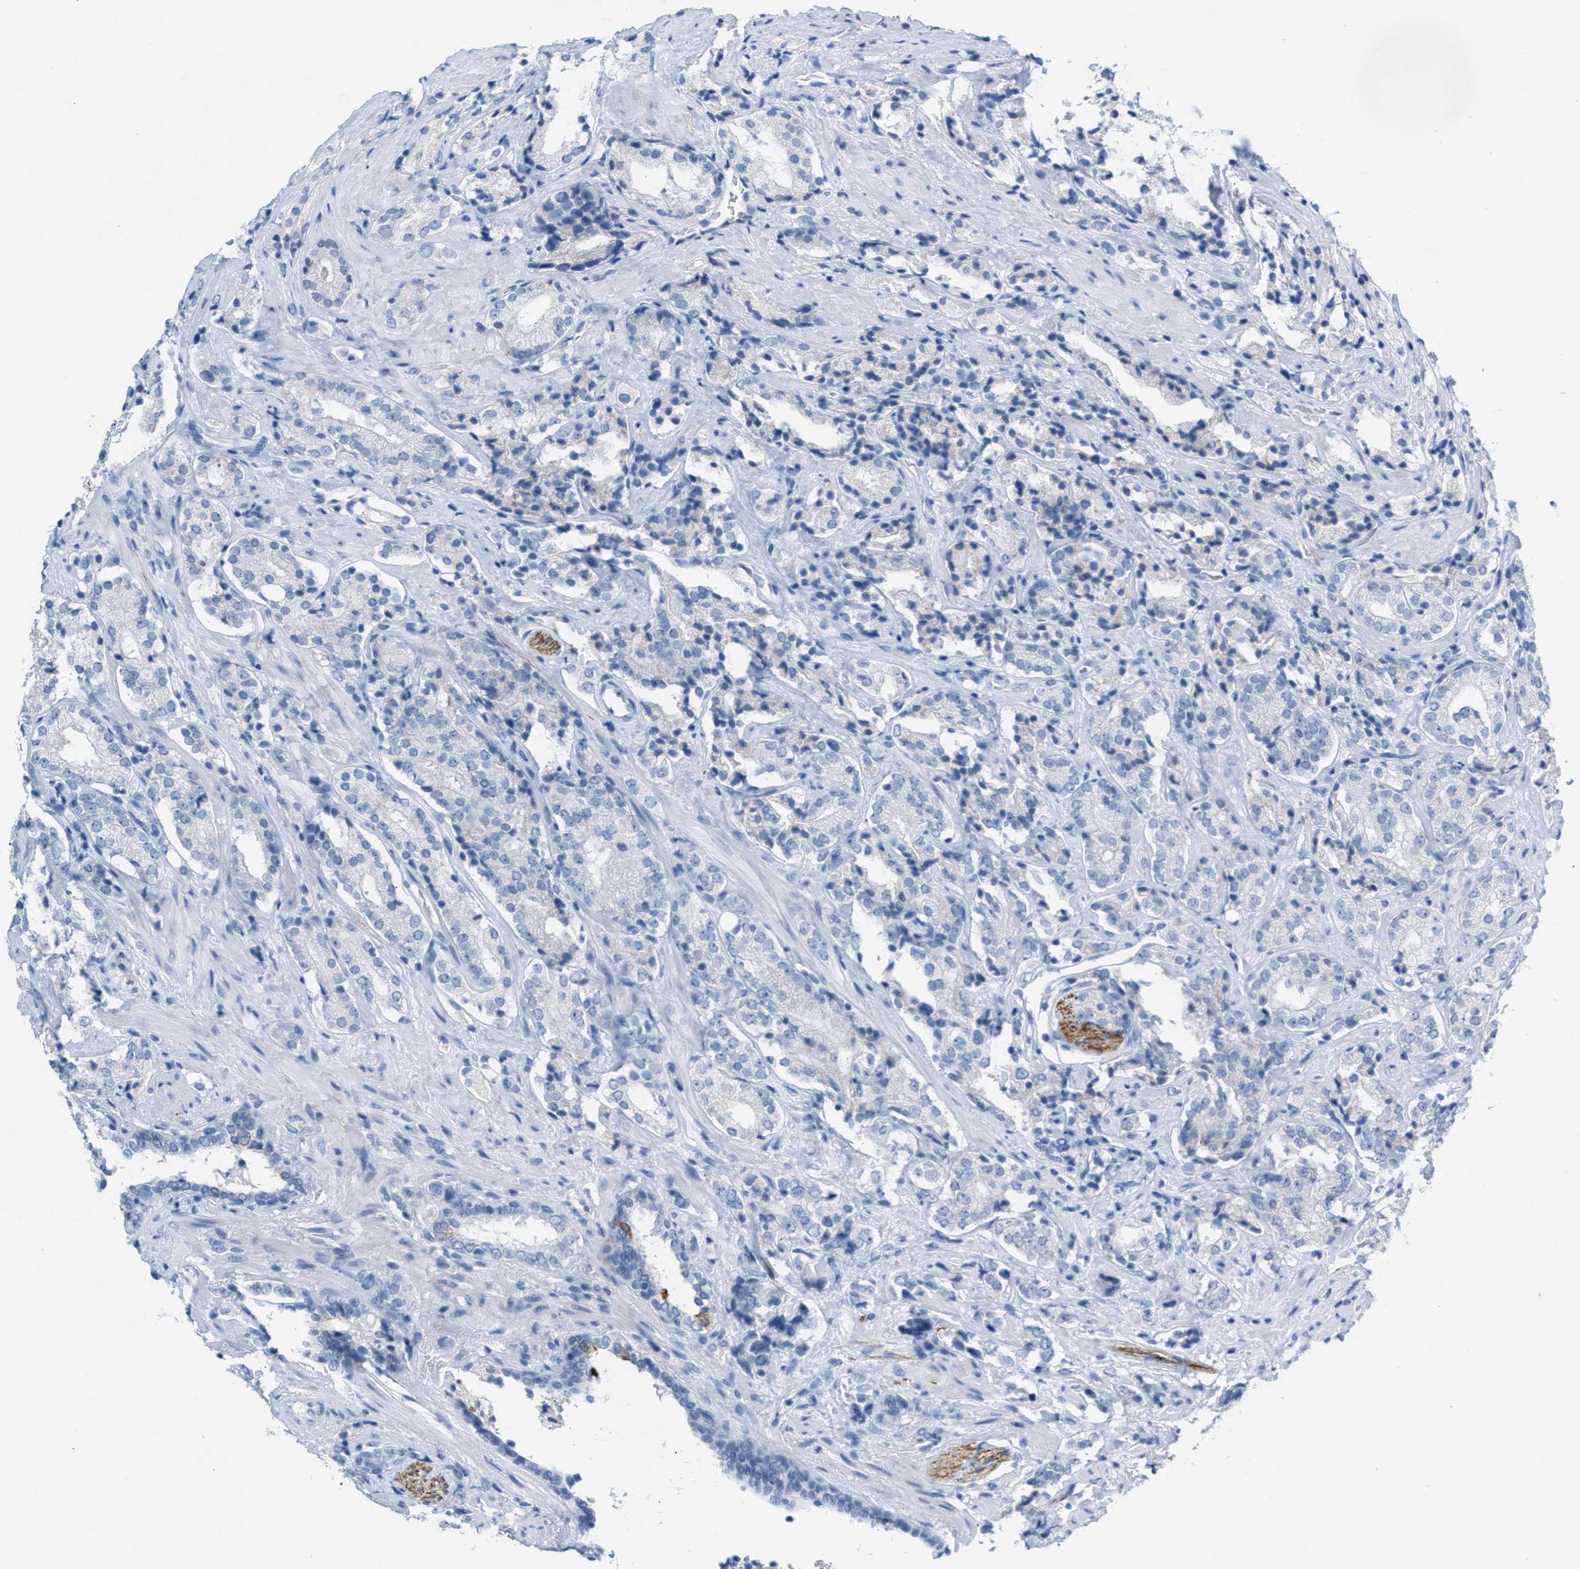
{"staining": {"intensity": "negative", "quantity": "none", "location": "none"}, "tissue": "prostate cancer", "cell_type": "Tumor cells", "image_type": "cancer", "snomed": [{"axis": "morphology", "description": "Adenocarcinoma, High grade"}, {"axis": "topography", "description": "Prostate"}], "caption": "Immunohistochemistry micrograph of neoplastic tissue: human adenocarcinoma (high-grade) (prostate) stained with DAB (3,3'-diaminobenzidine) reveals no significant protein expression in tumor cells.", "gene": "PPM1D", "patient": {"sex": "male", "age": 71}}